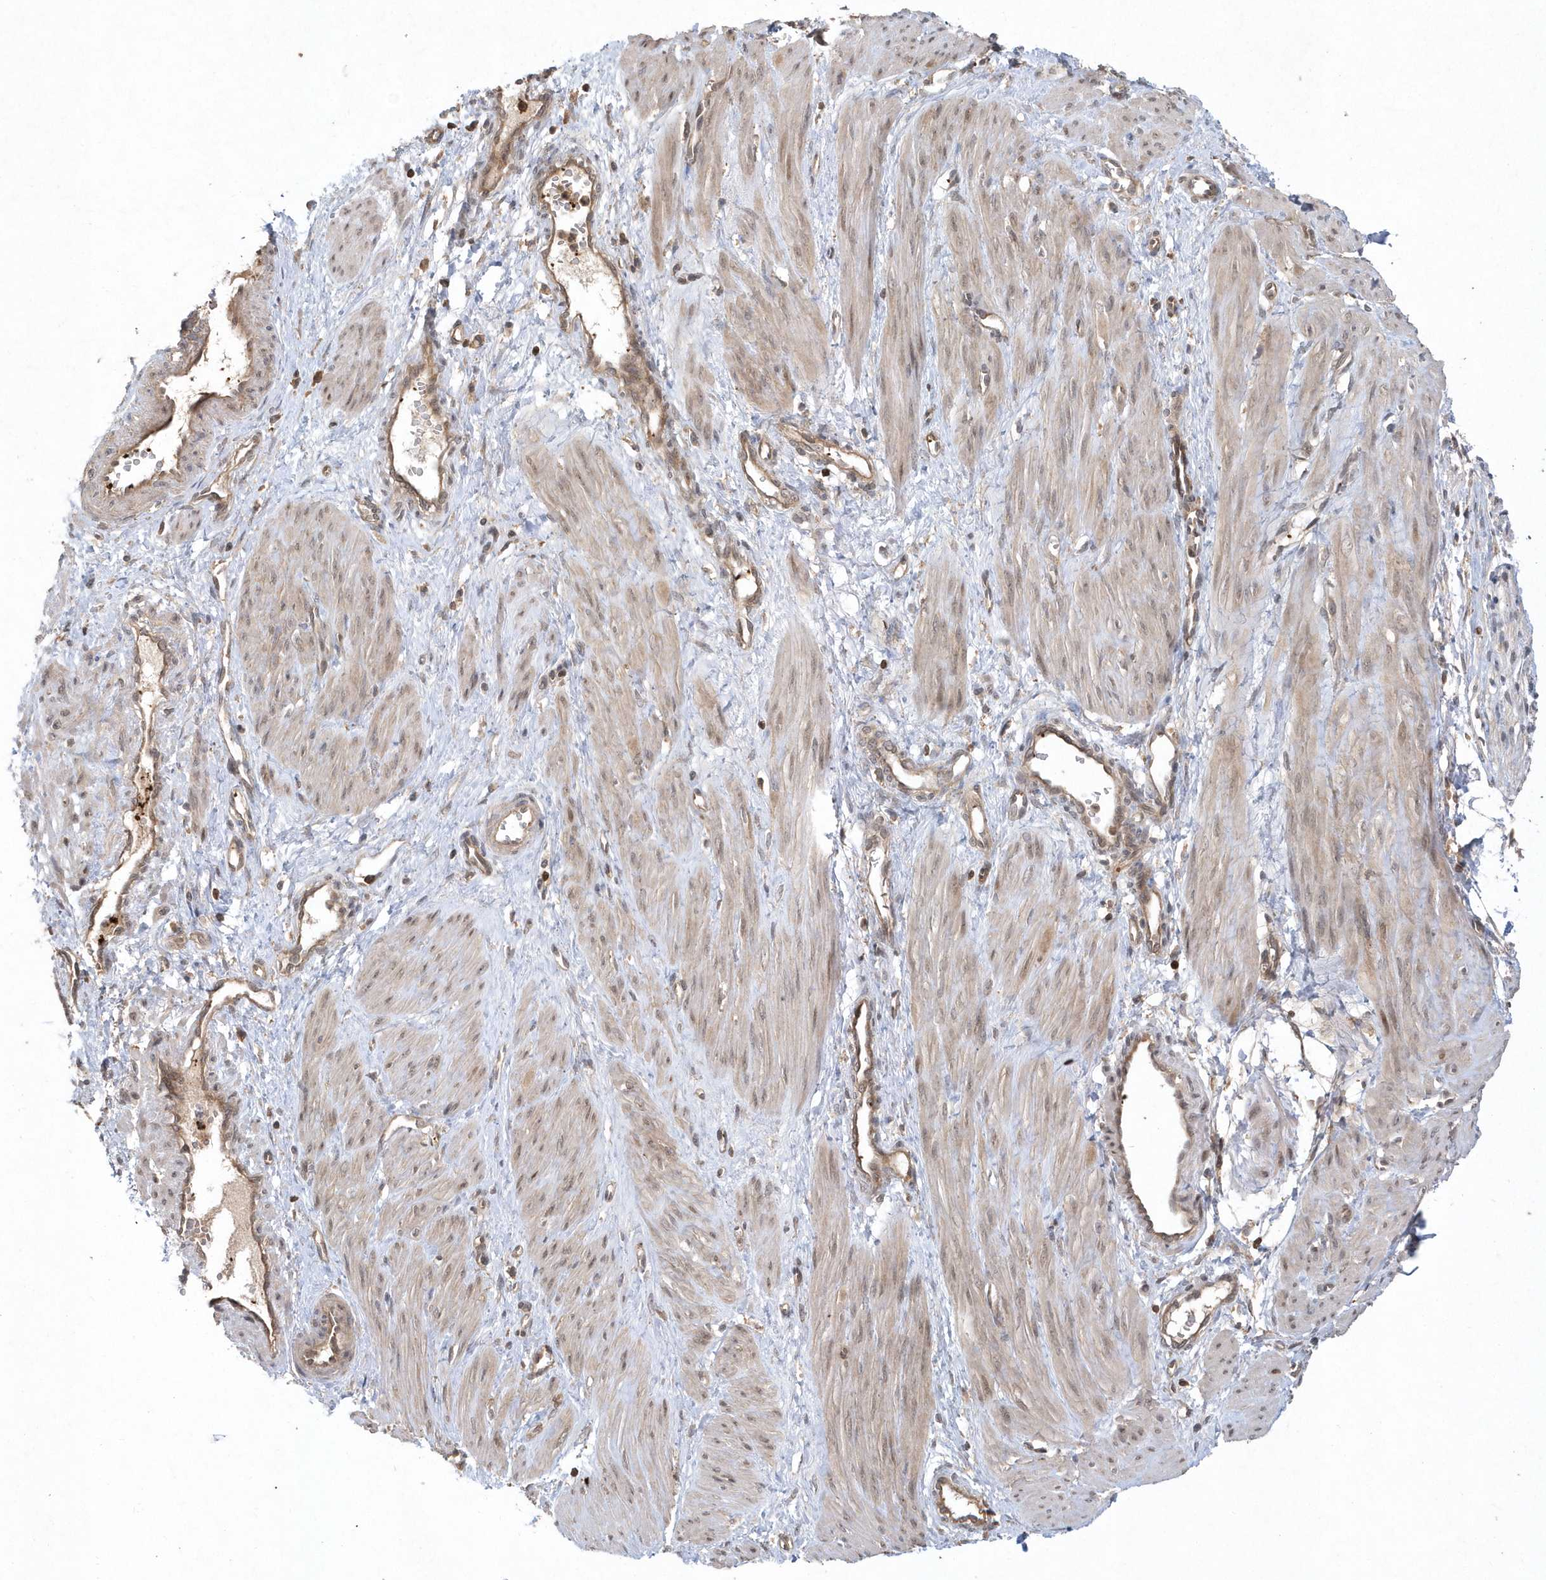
{"staining": {"intensity": "moderate", "quantity": ">75%", "location": "cytoplasmic/membranous,nuclear"}, "tissue": "smooth muscle", "cell_type": "Smooth muscle cells", "image_type": "normal", "snomed": [{"axis": "morphology", "description": "Normal tissue, NOS"}, {"axis": "topography", "description": "Endometrium"}], "caption": "Smooth muscle was stained to show a protein in brown. There is medium levels of moderate cytoplasmic/membranous,nuclear positivity in approximately >75% of smooth muscle cells. (DAB (3,3'-diaminobenzidine) IHC with brightfield microscopy, high magnification).", "gene": "ACYP1", "patient": {"sex": "female", "age": 33}}